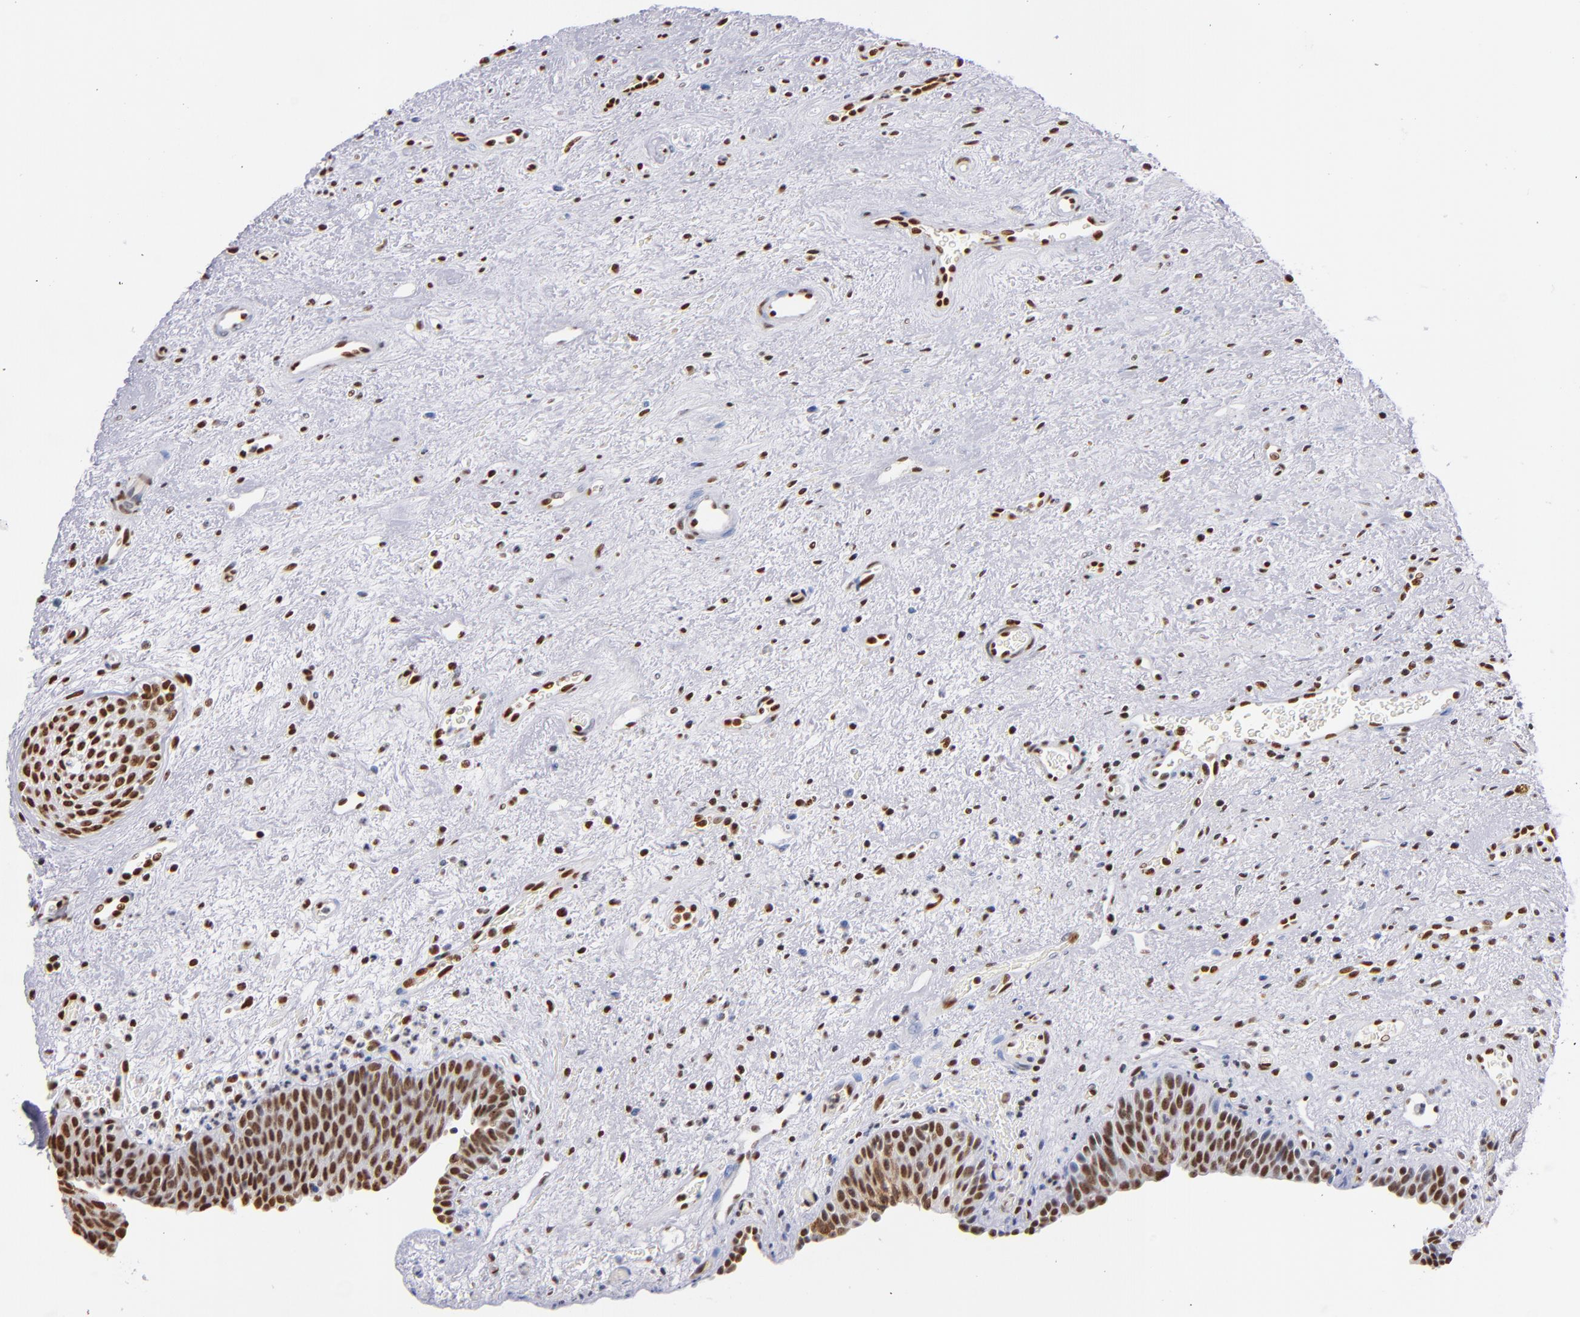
{"staining": {"intensity": "strong", "quantity": ">75%", "location": "nuclear"}, "tissue": "urinary bladder", "cell_type": "Urothelial cells", "image_type": "normal", "snomed": [{"axis": "morphology", "description": "Normal tissue, NOS"}, {"axis": "topography", "description": "Urinary bladder"}], "caption": "There is high levels of strong nuclear positivity in urothelial cells of normal urinary bladder, as demonstrated by immunohistochemical staining (brown color).", "gene": "IFI16", "patient": {"sex": "male", "age": 48}}